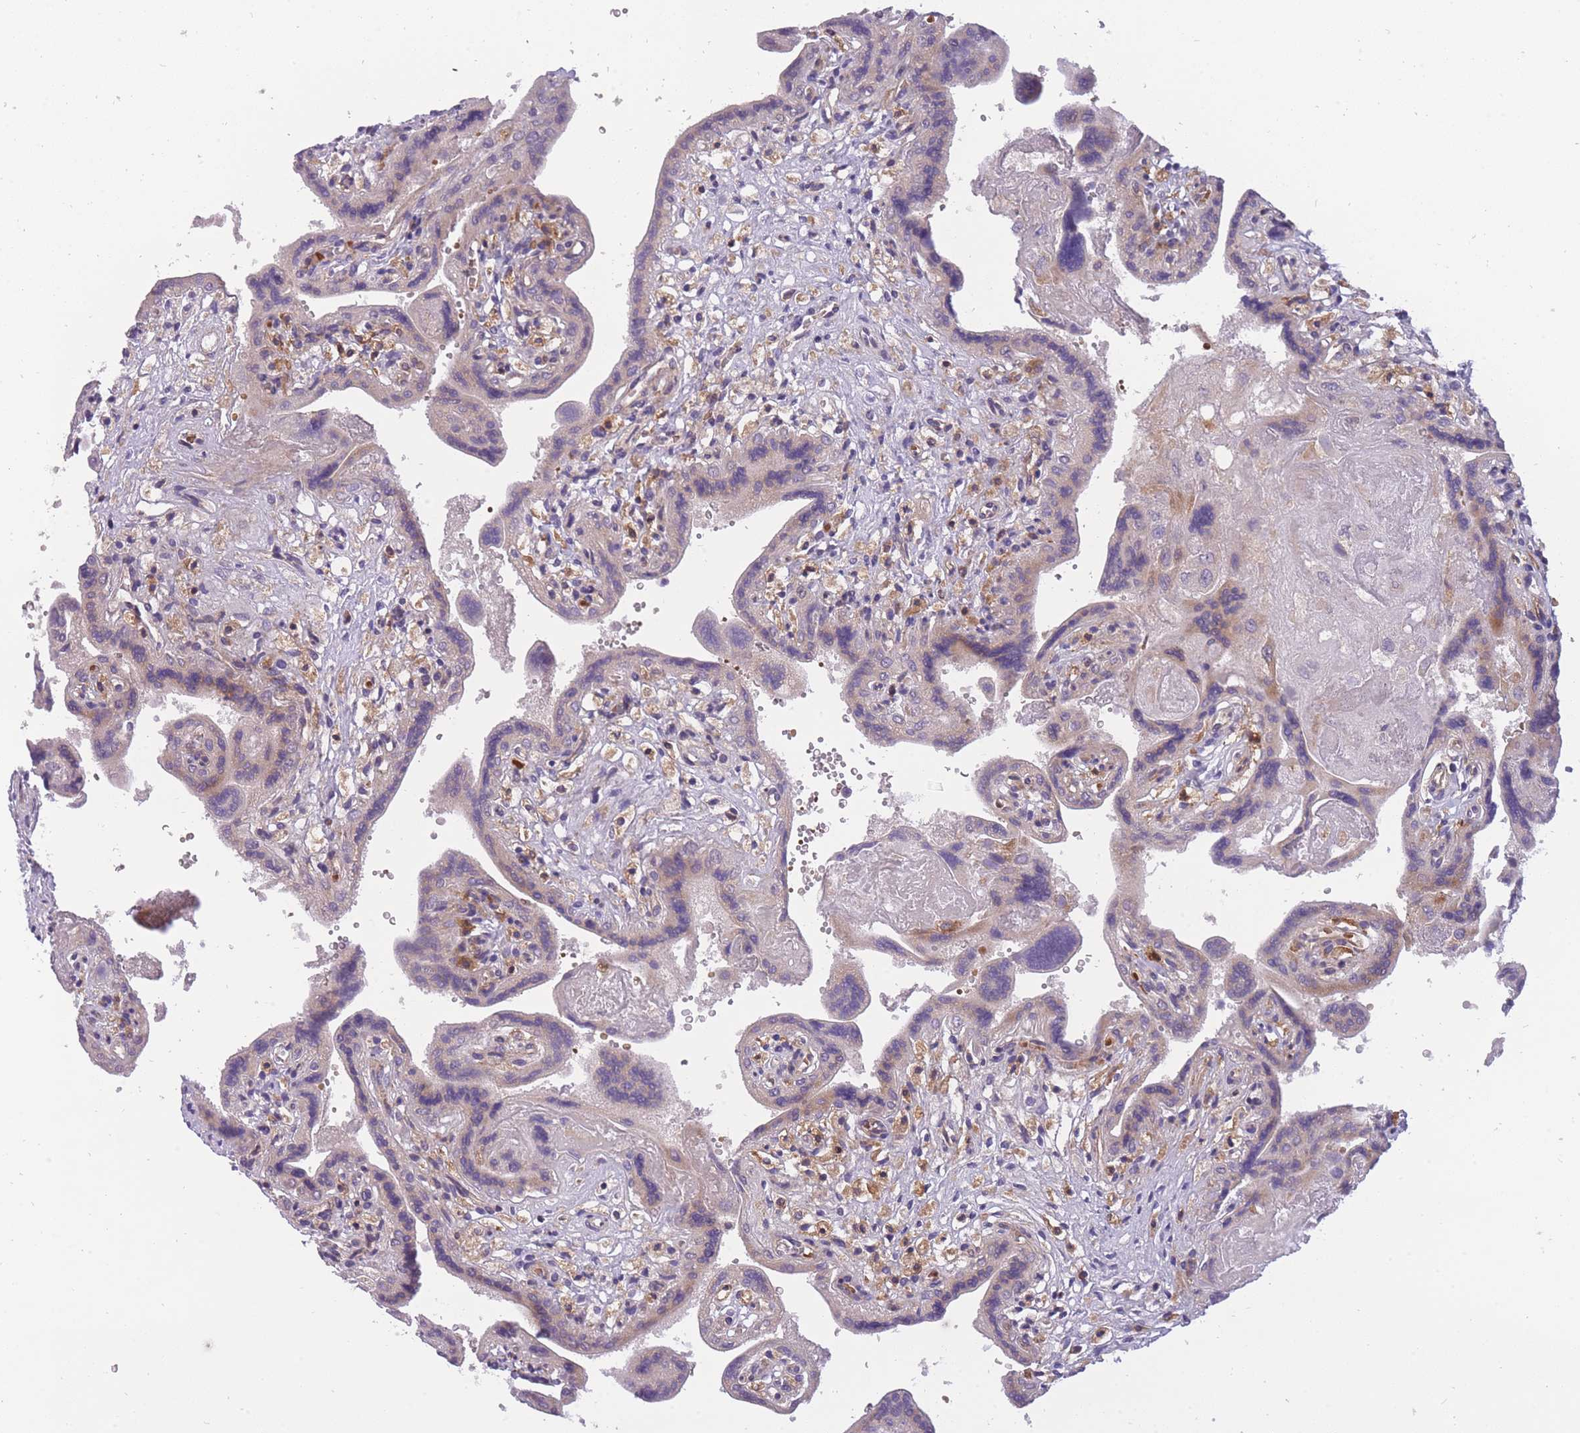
{"staining": {"intensity": "negative", "quantity": "none", "location": "none"}, "tissue": "placenta", "cell_type": "Trophoblastic cells", "image_type": "normal", "snomed": [{"axis": "morphology", "description": "Normal tissue, NOS"}, {"axis": "topography", "description": "Placenta"}], "caption": "DAB (3,3'-diaminobenzidine) immunohistochemical staining of unremarkable human placenta reveals no significant staining in trophoblastic cells. Brightfield microscopy of IHC stained with DAB (brown) and hematoxylin (blue), captured at high magnification.", "gene": "CRYGN", "patient": {"sex": "female", "age": 37}}